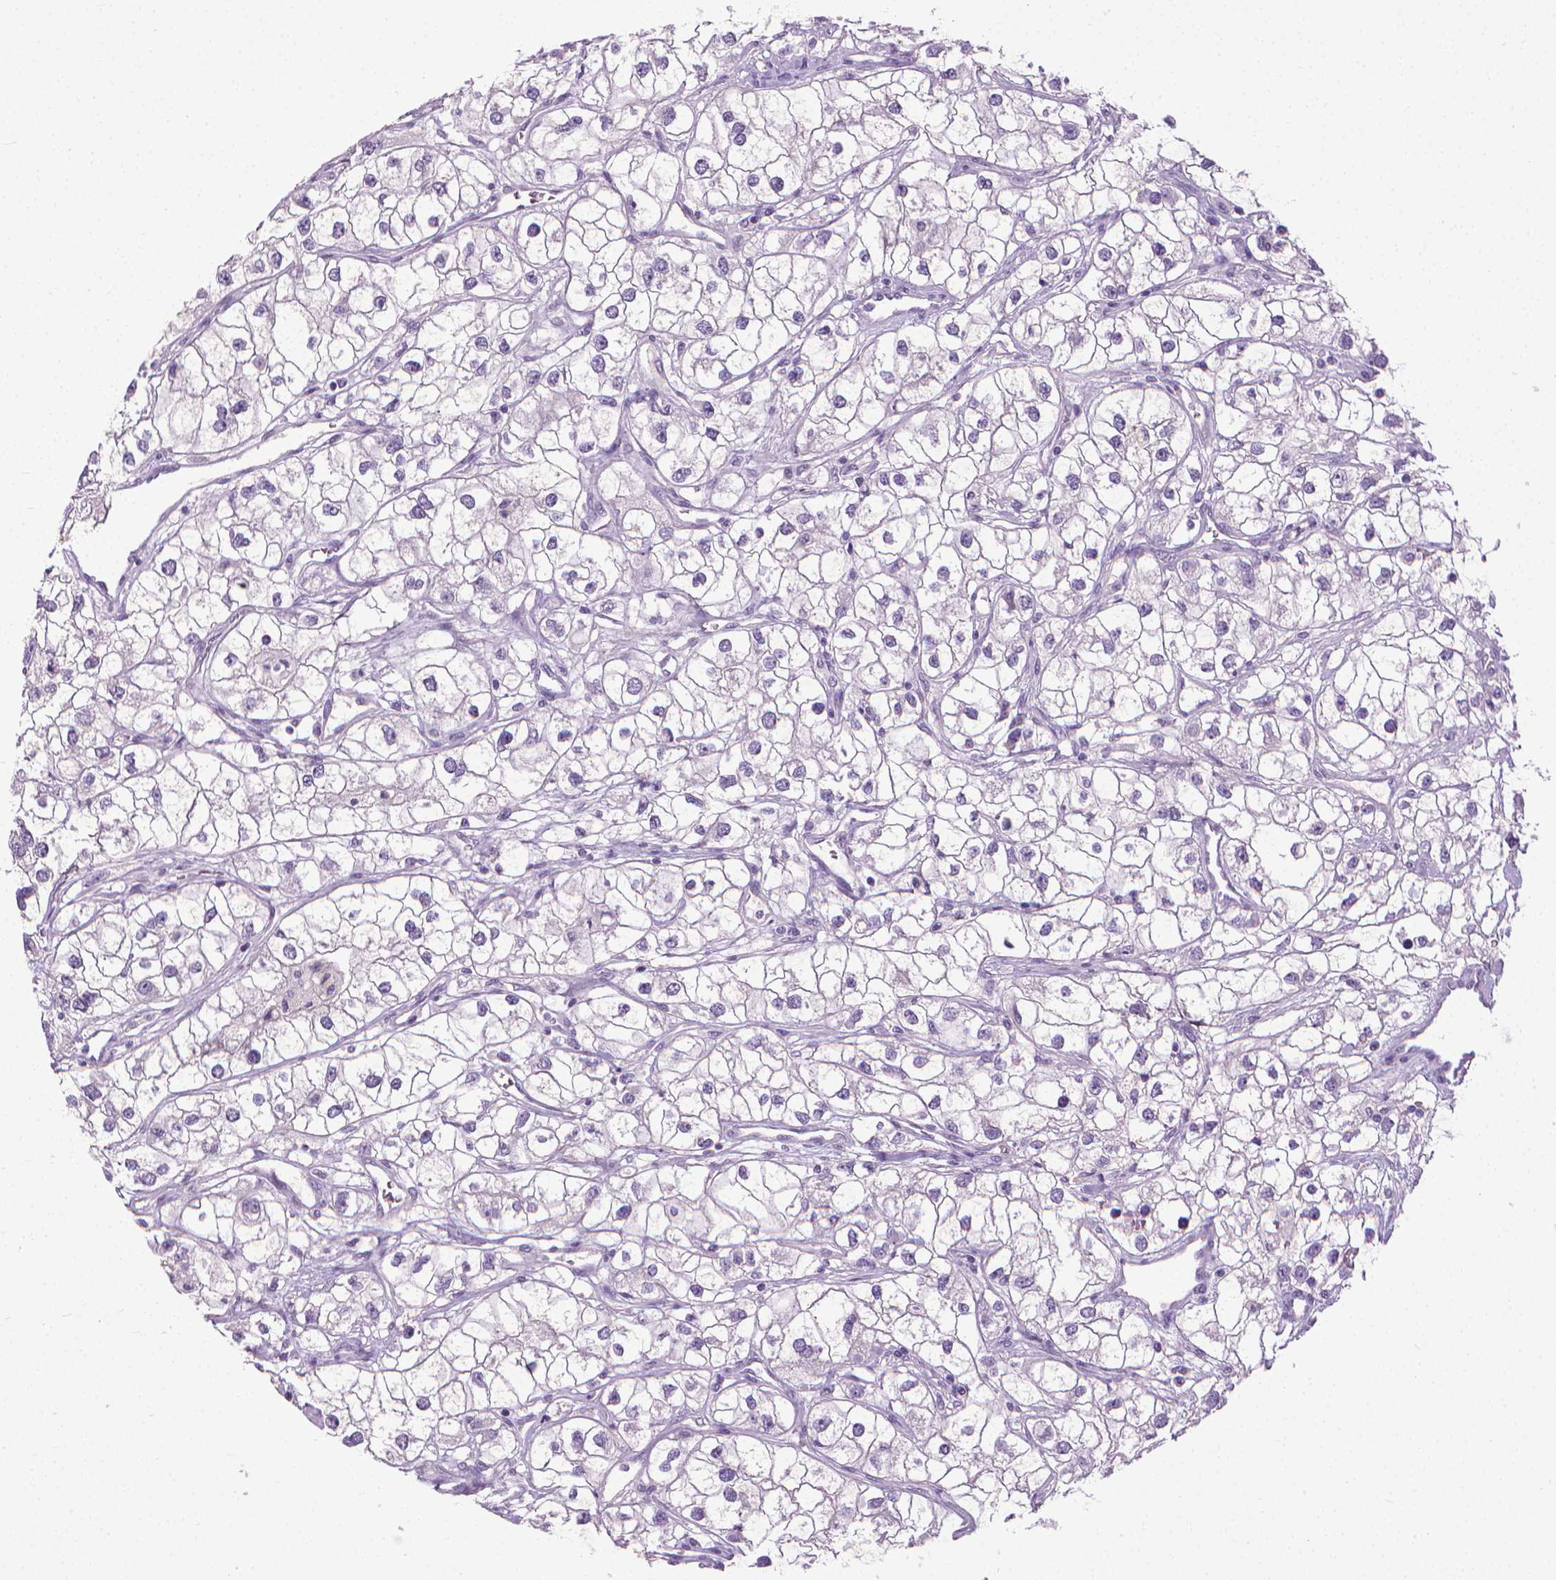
{"staining": {"intensity": "negative", "quantity": "none", "location": "none"}, "tissue": "renal cancer", "cell_type": "Tumor cells", "image_type": "cancer", "snomed": [{"axis": "morphology", "description": "Adenocarcinoma, NOS"}, {"axis": "topography", "description": "Kidney"}], "caption": "Immunohistochemical staining of renal cancer (adenocarcinoma) reveals no significant expression in tumor cells.", "gene": "KRT5", "patient": {"sex": "male", "age": 59}}